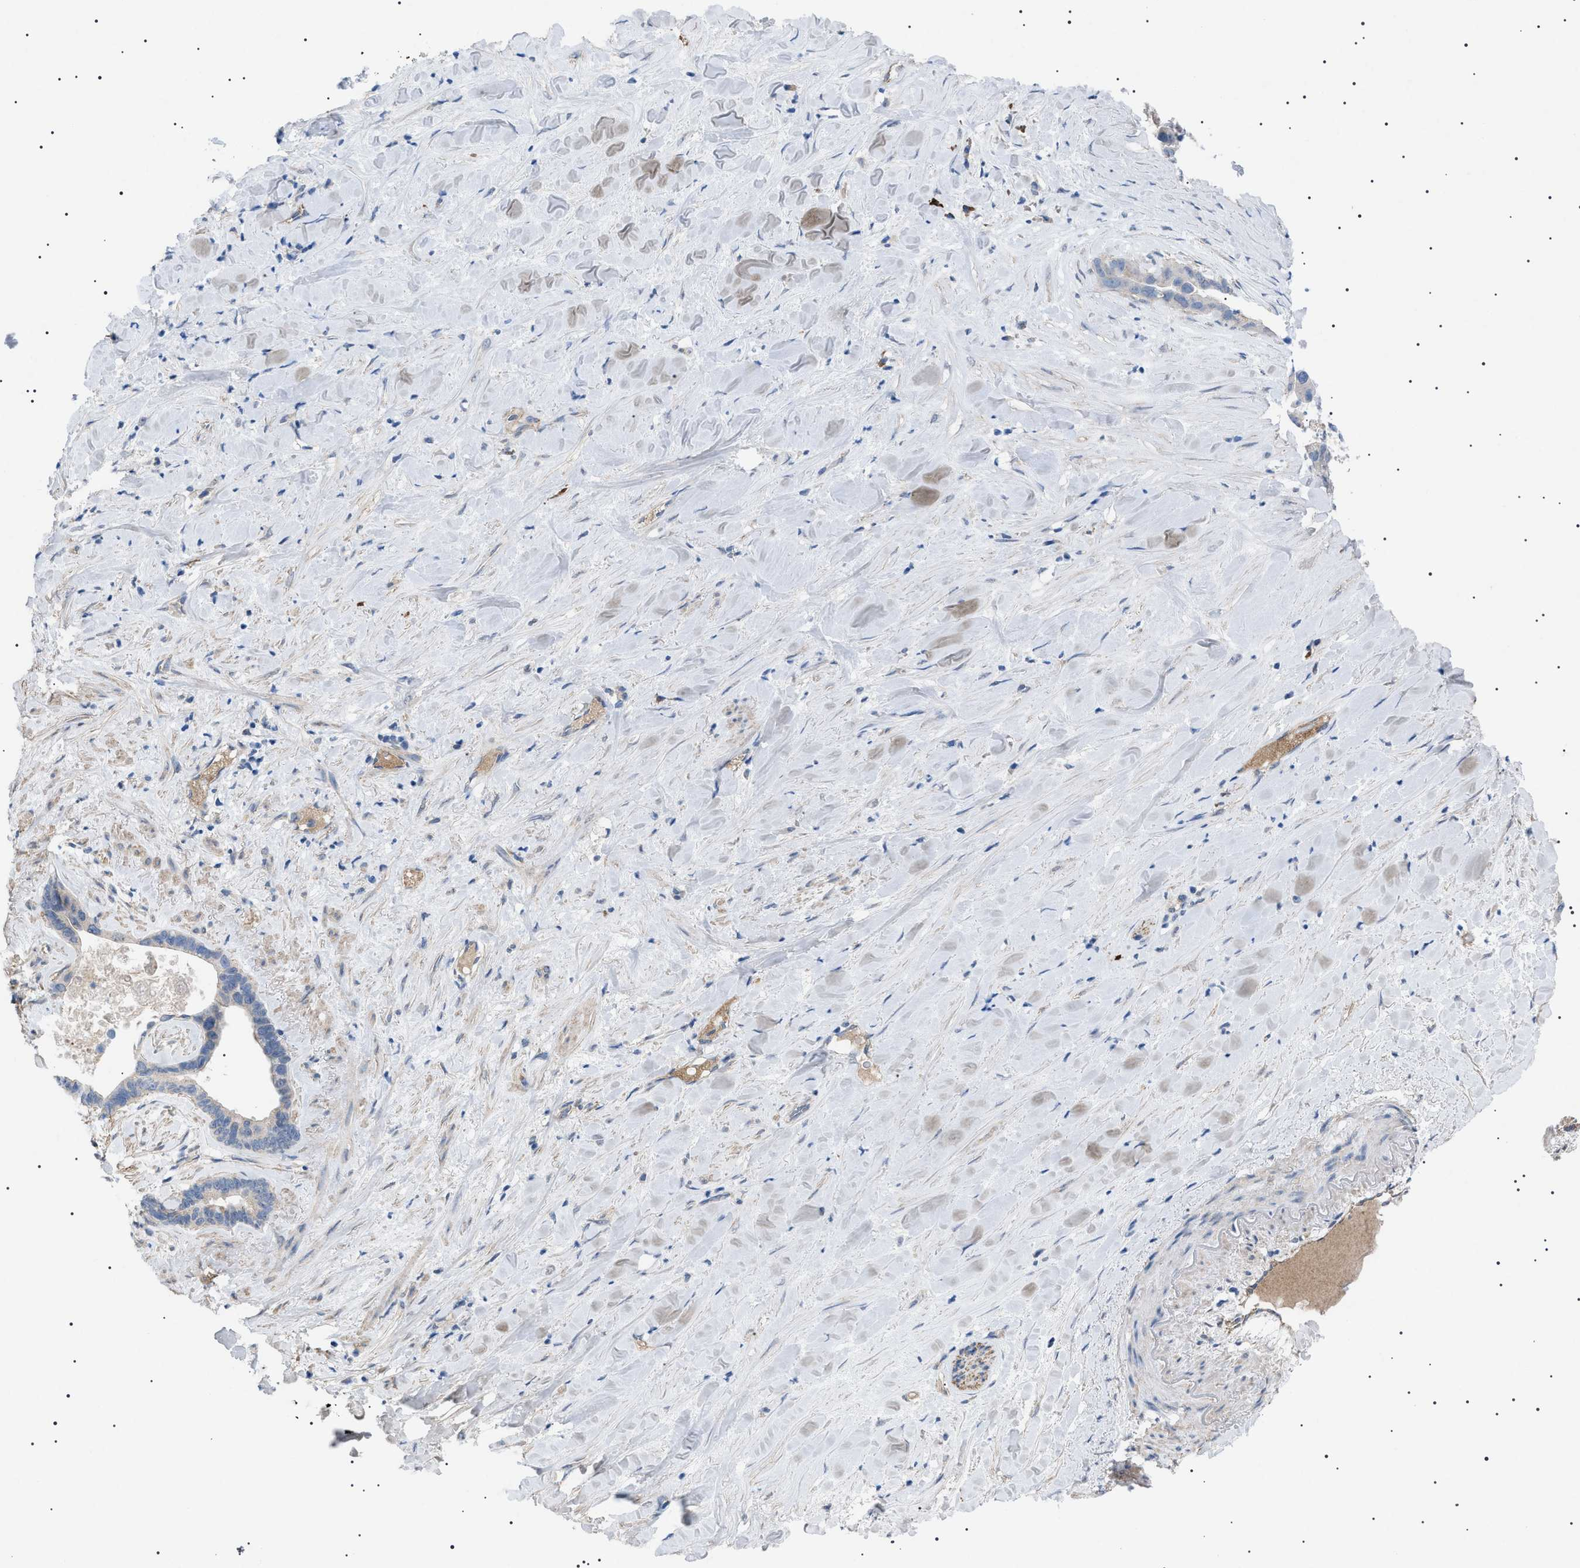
{"staining": {"intensity": "negative", "quantity": "none", "location": "none"}, "tissue": "liver cancer", "cell_type": "Tumor cells", "image_type": "cancer", "snomed": [{"axis": "morphology", "description": "Cholangiocarcinoma"}, {"axis": "topography", "description": "Liver"}], "caption": "An image of human liver cancer (cholangiocarcinoma) is negative for staining in tumor cells.", "gene": "ADAMTS1", "patient": {"sex": "female", "age": 65}}